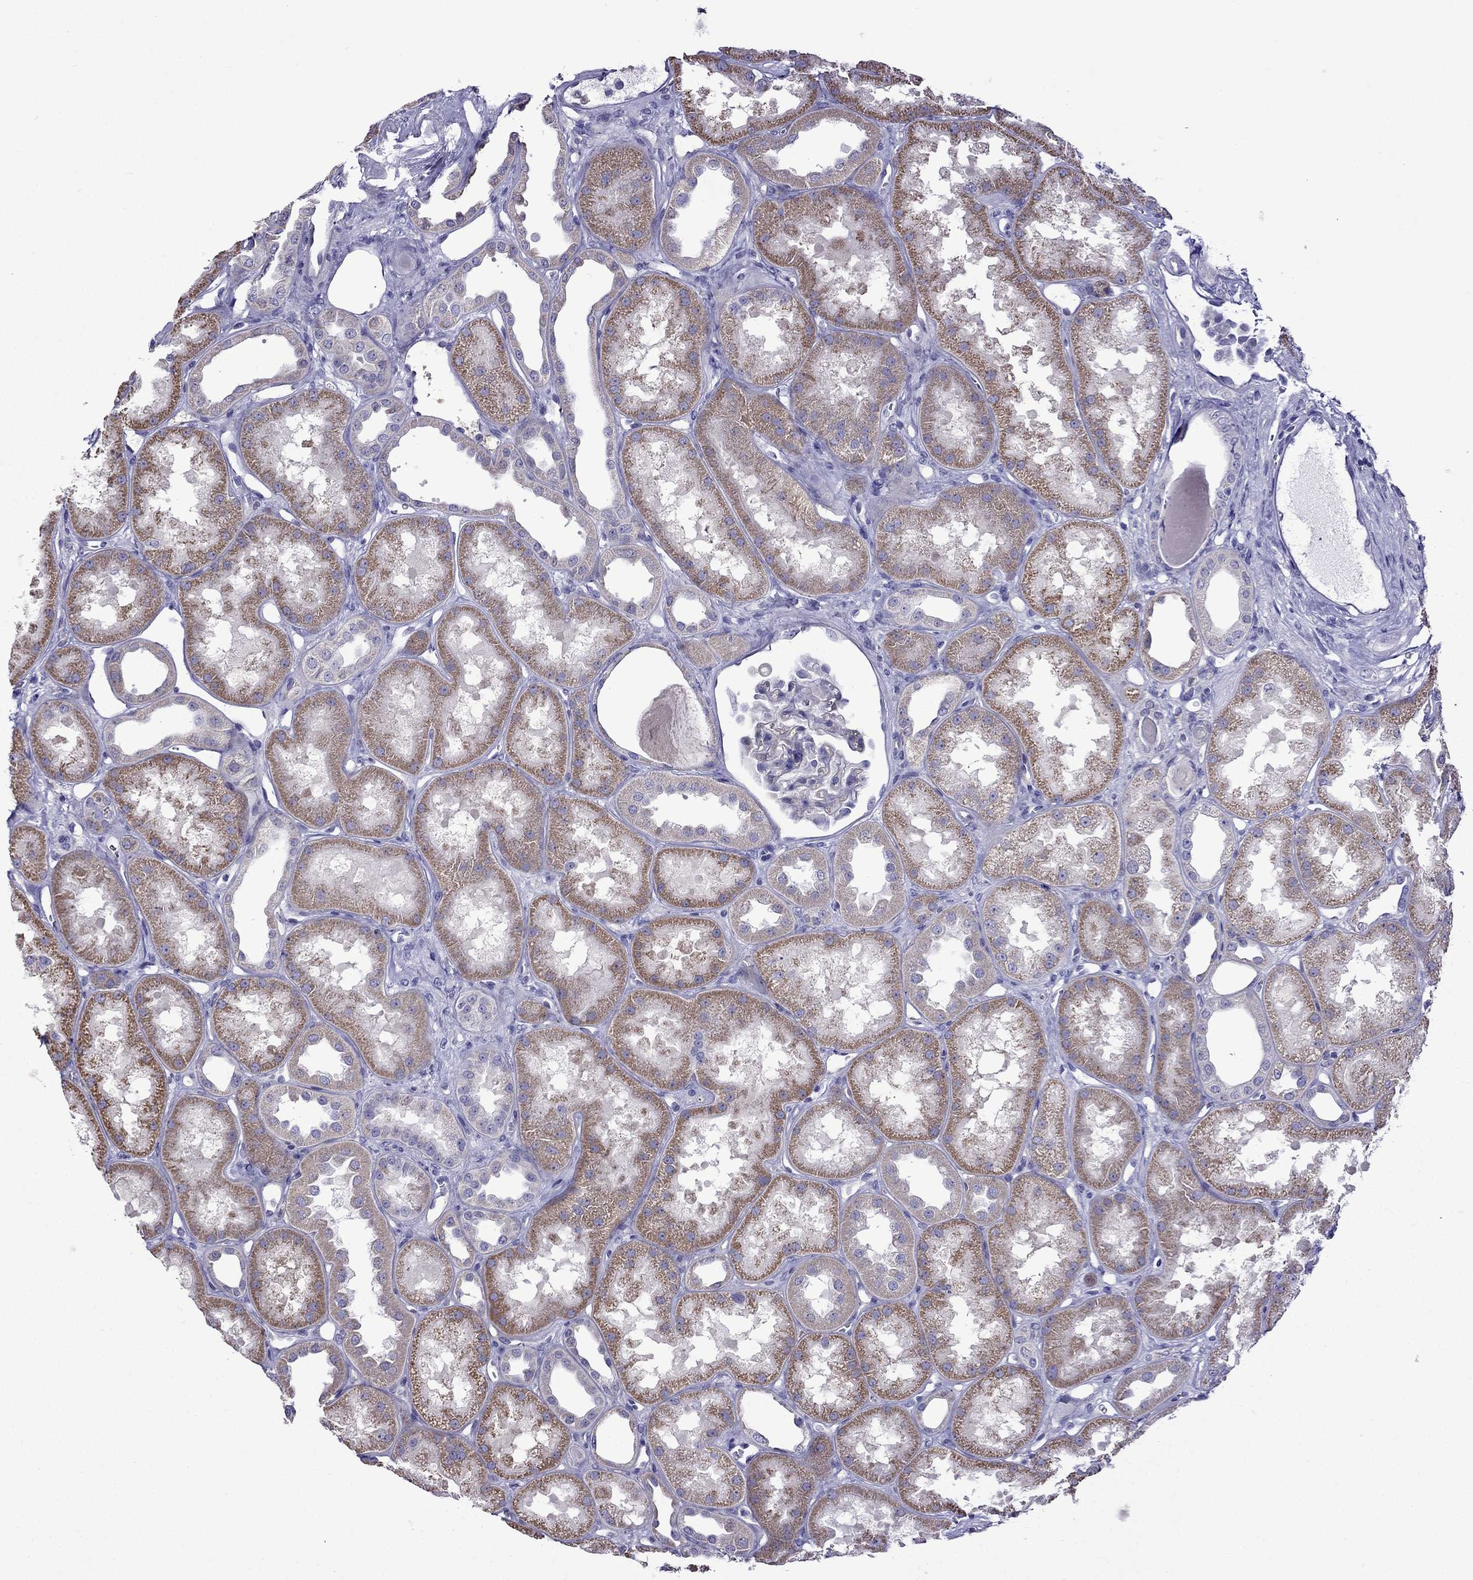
{"staining": {"intensity": "negative", "quantity": "none", "location": "none"}, "tissue": "kidney", "cell_type": "Cells in glomeruli", "image_type": "normal", "snomed": [{"axis": "morphology", "description": "Normal tissue, NOS"}, {"axis": "topography", "description": "Kidney"}], "caption": "Cells in glomeruli show no significant protein expression in benign kidney. (IHC, brightfield microscopy, high magnification).", "gene": "TDRD1", "patient": {"sex": "male", "age": 61}}